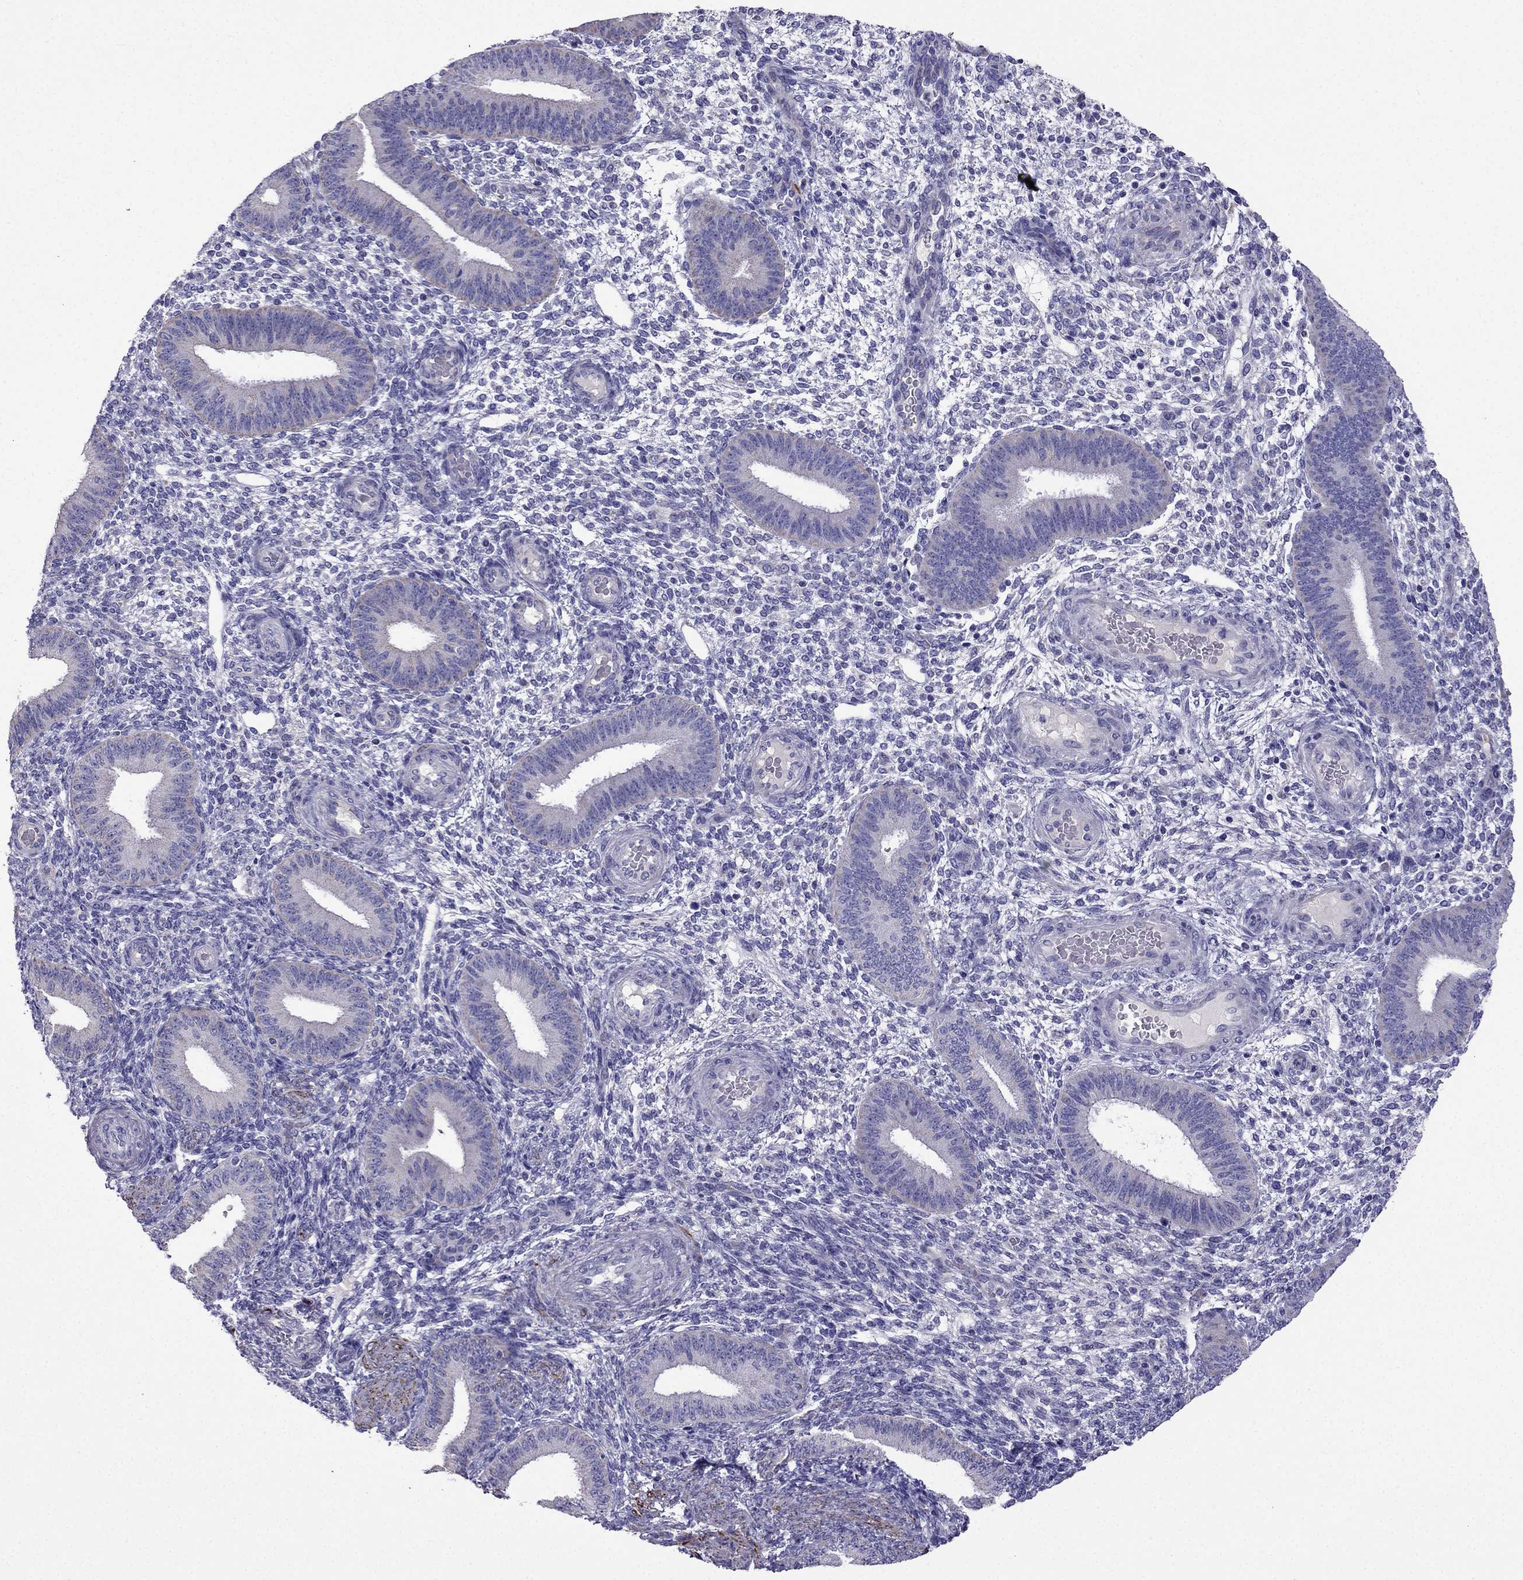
{"staining": {"intensity": "negative", "quantity": "none", "location": "none"}, "tissue": "endometrium", "cell_type": "Cells in endometrial stroma", "image_type": "normal", "snomed": [{"axis": "morphology", "description": "Normal tissue, NOS"}, {"axis": "topography", "description": "Endometrium"}], "caption": "High magnification brightfield microscopy of benign endometrium stained with DAB (3,3'-diaminobenzidine) (brown) and counterstained with hematoxylin (blue): cells in endometrial stroma show no significant staining. (DAB immunohistochemistry (IHC) visualized using brightfield microscopy, high magnification).", "gene": "DSC1", "patient": {"sex": "female", "age": 39}}